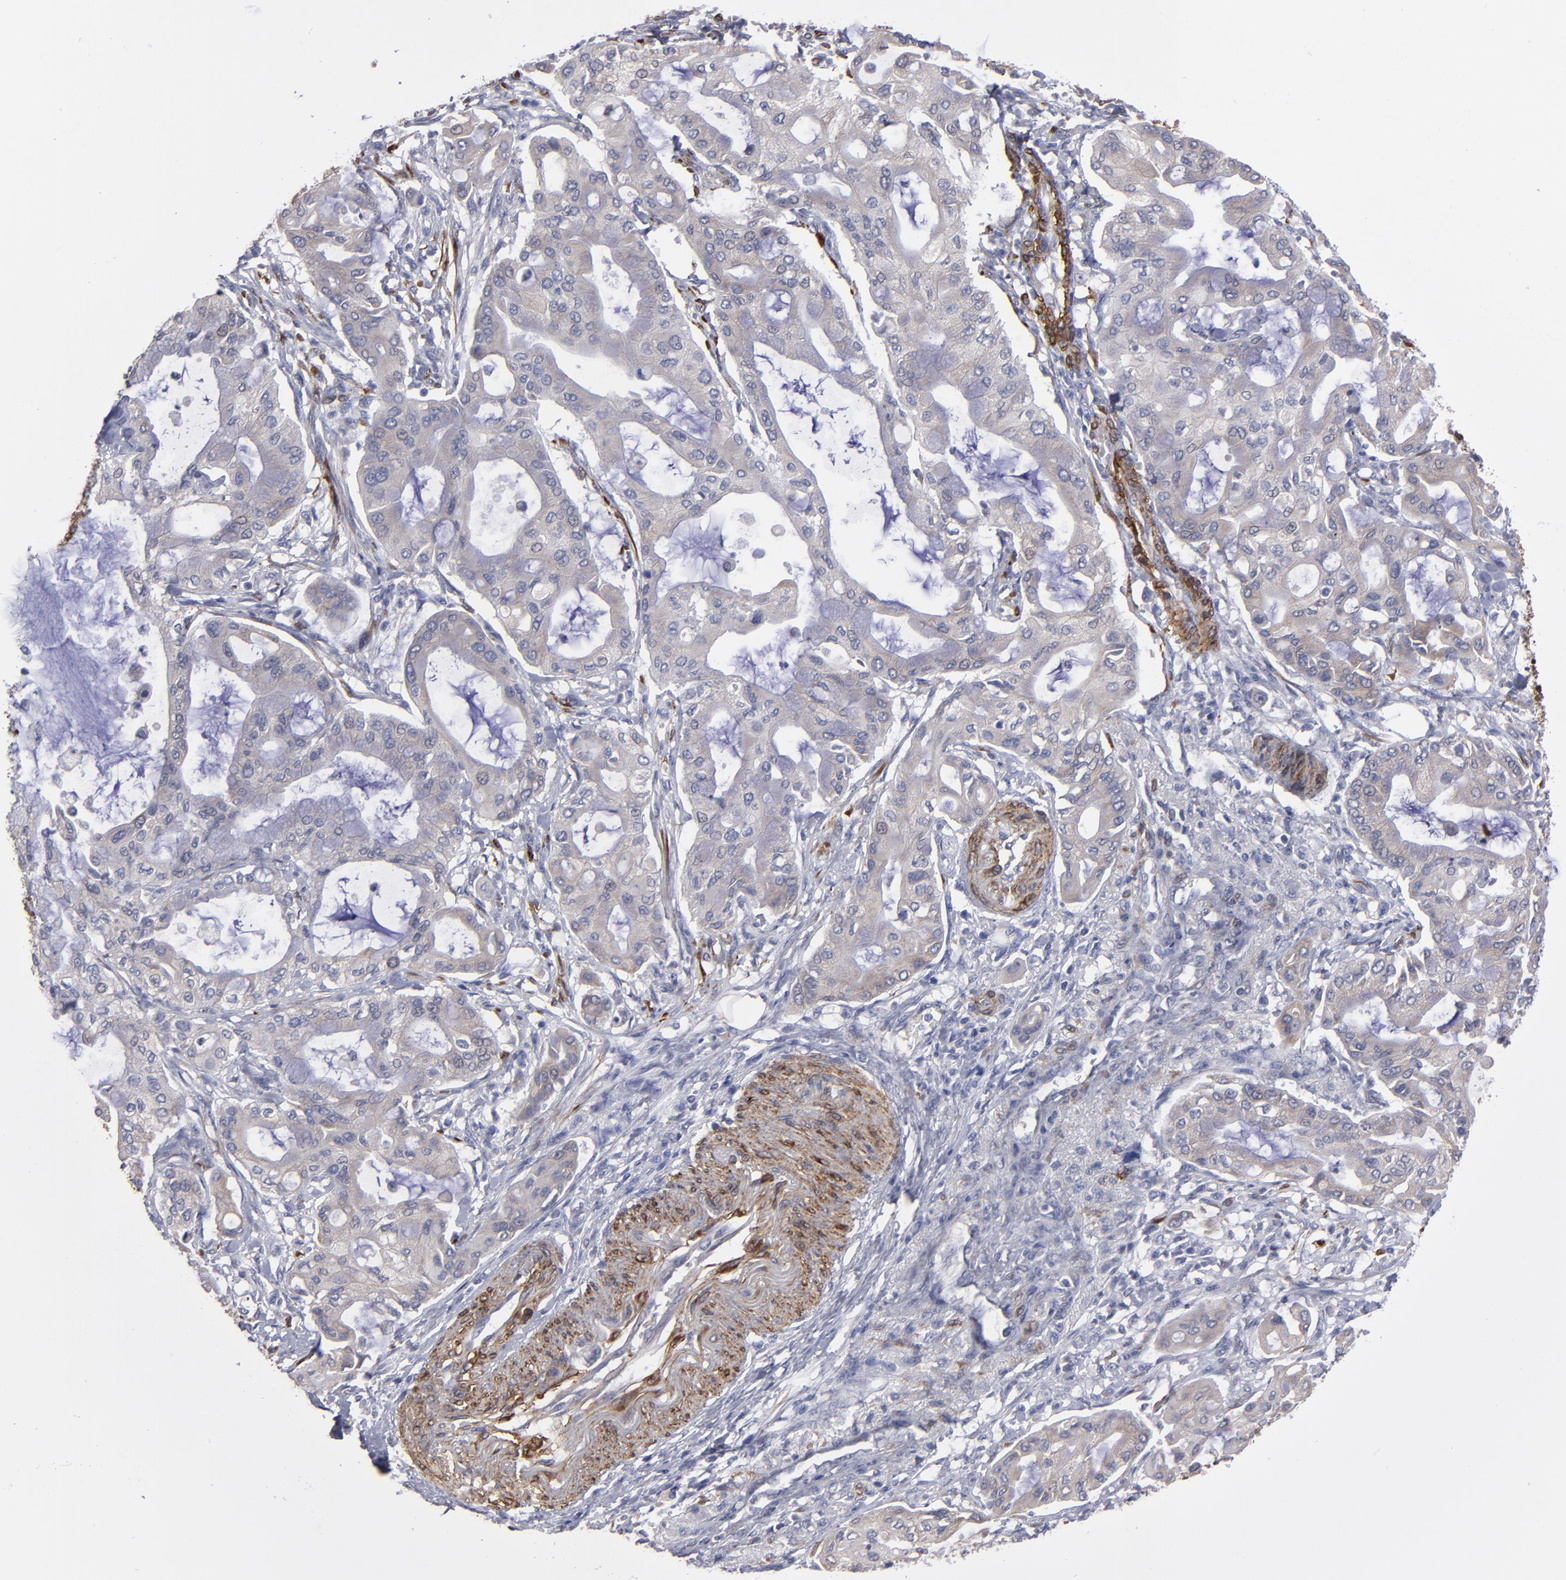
{"staining": {"intensity": "weak", "quantity": ">75%", "location": "cytoplasmic/membranous"}, "tissue": "pancreatic cancer", "cell_type": "Tumor cells", "image_type": "cancer", "snomed": [{"axis": "morphology", "description": "Adenocarcinoma, NOS"}, {"axis": "morphology", "description": "Adenocarcinoma, metastatic, NOS"}, {"axis": "topography", "description": "Lymph node"}, {"axis": "topography", "description": "Pancreas"}, {"axis": "topography", "description": "Duodenum"}], "caption": "Immunohistochemical staining of adenocarcinoma (pancreatic) shows weak cytoplasmic/membranous protein staining in about >75% of tumor cells.", "gene": "SLMAP", "patient": {"sex": "female", "age": 64}}